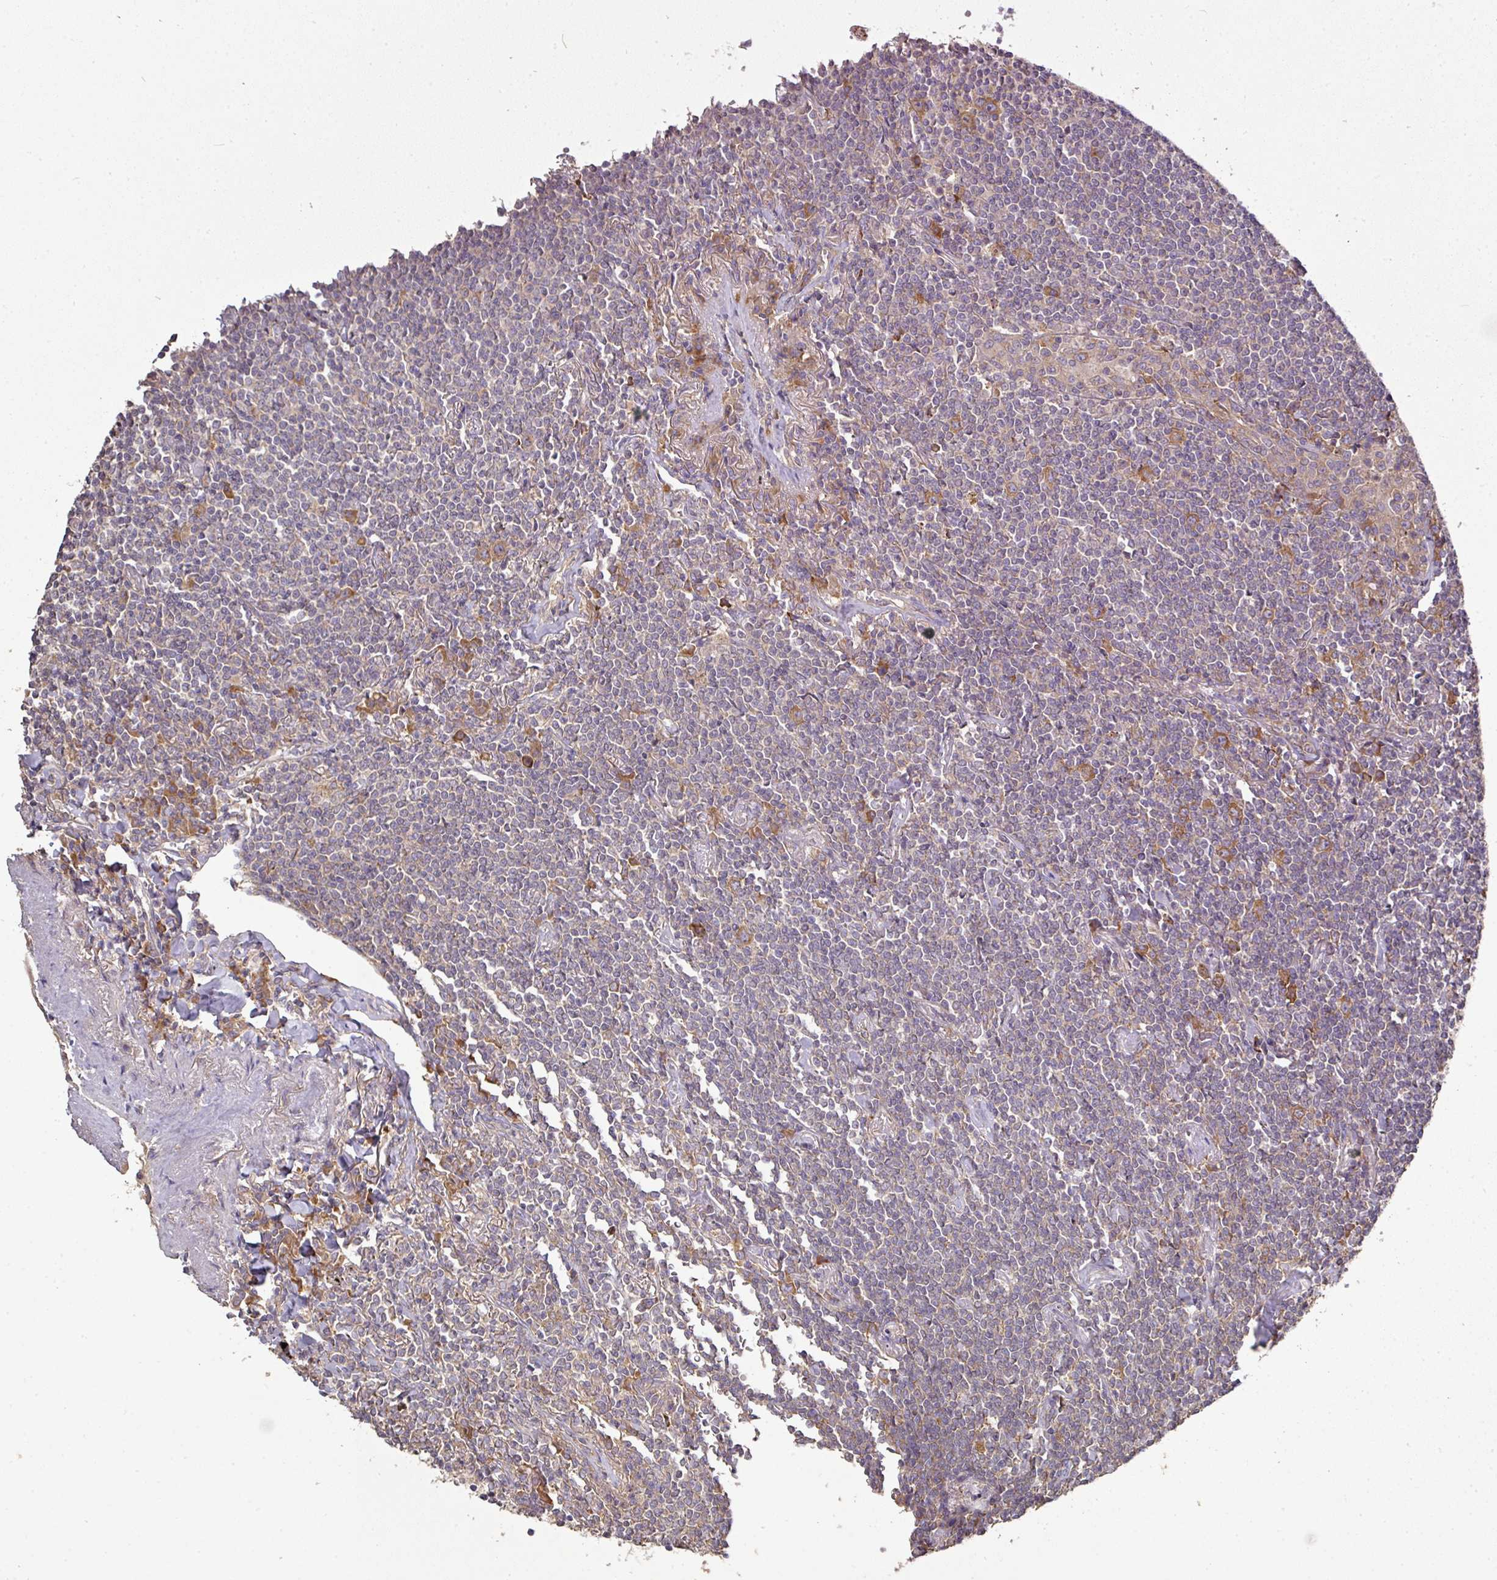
{"staining": {"intensity": "moderate", "quantity": "<25%", "location": "cytoplasmic/membranous"}, "tissue": "lymphoma", "cell_type": "Tumor cells", "image_type": "cancer", "snomed": [{"axis": "morphology", "description": "Malignant lymphoma, non-Hodgkin's type, Low grade"}, {"axis": "topography", "description": "Lung"}], "caption": "This image reveals immunohistochemistry staining of human lymphoma, with low moderate cytoplasmic/membranous expression in approximately <25% of tumor cells.", "gene": "GALP", "patient": {"sex": "female", "age": 71}}